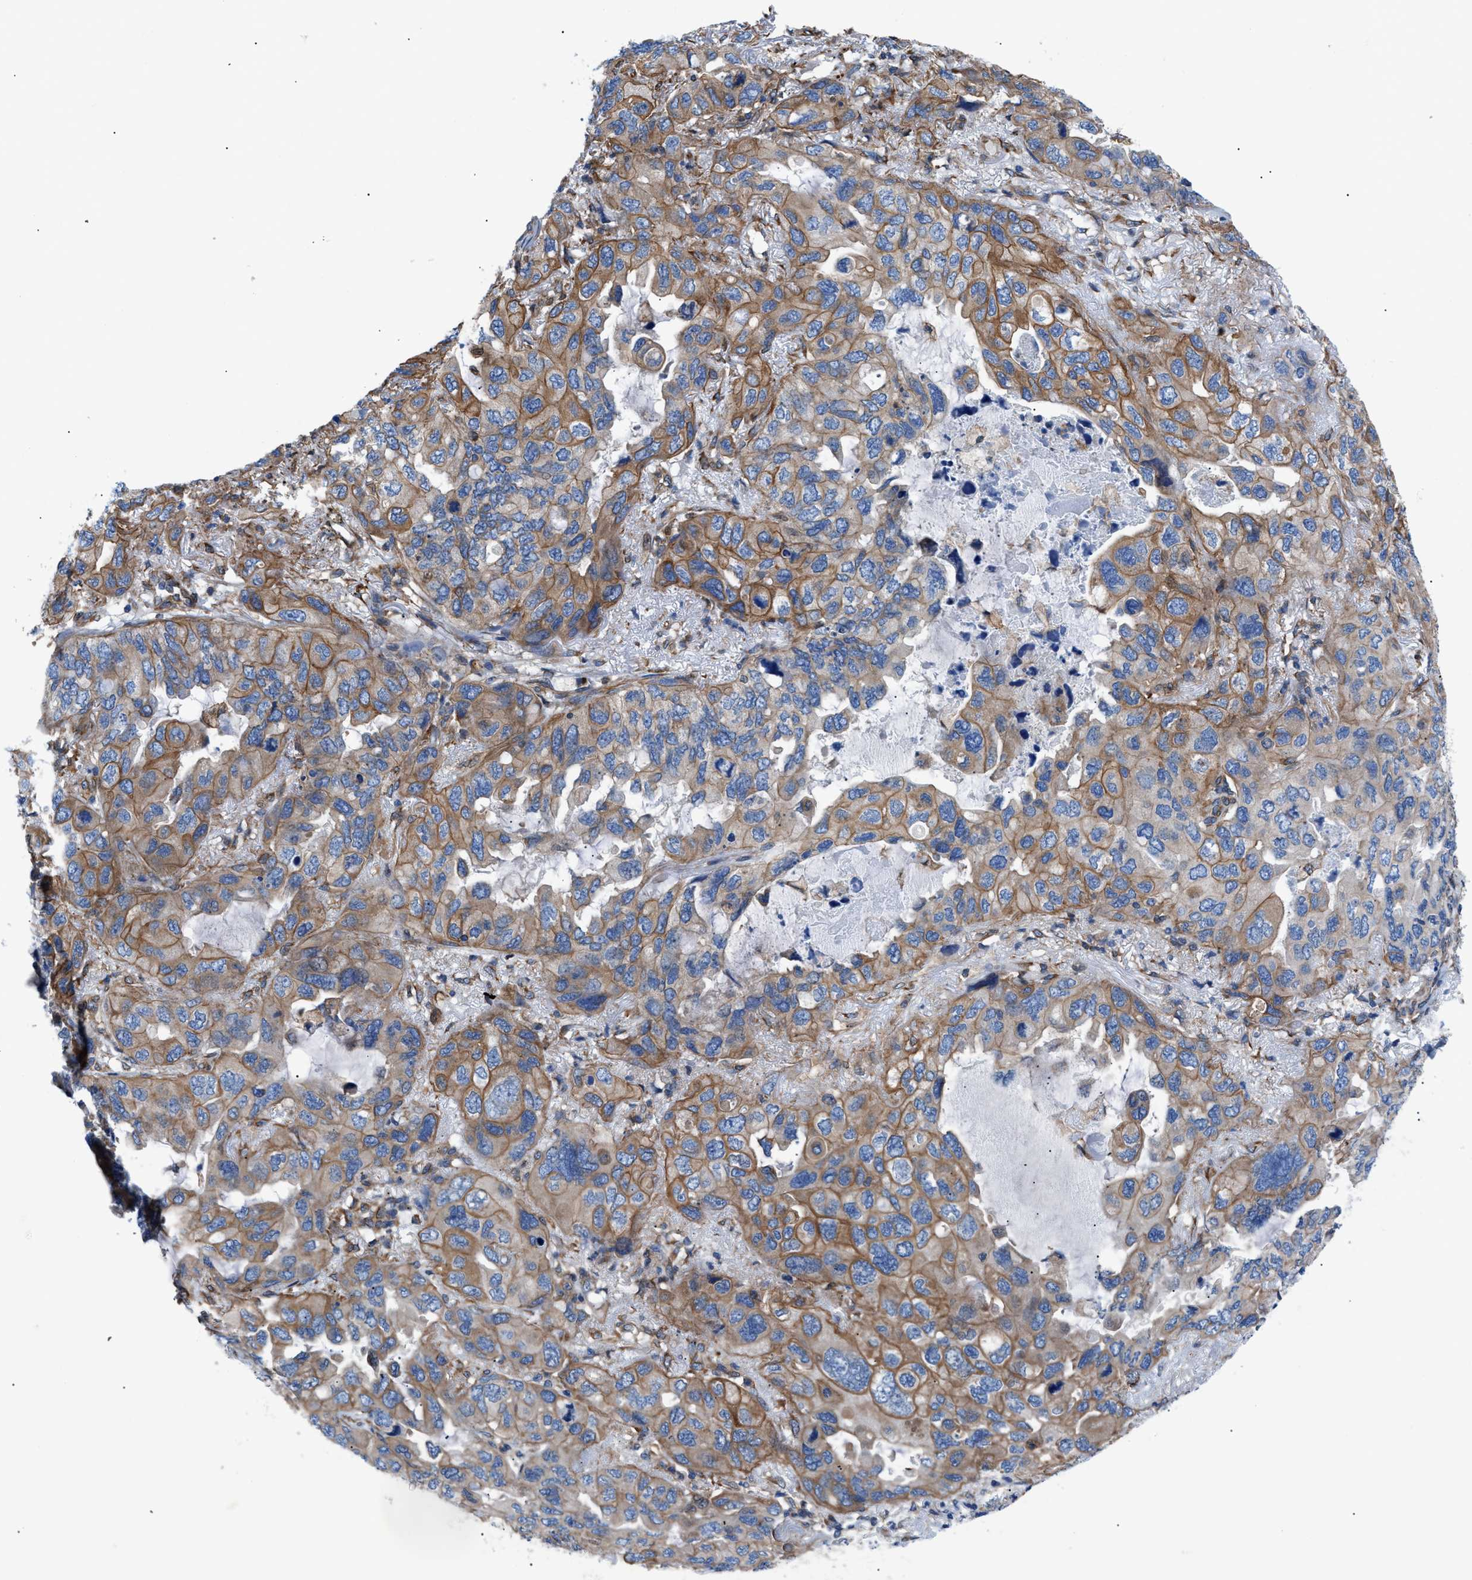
{"staining": {"intensity": "moderate", "quantity": ">75%", "location": "cytoplasmic/membranous"}, "tissue": "lung cancer", "cell_type": "Tumor cells", "image_type": "cancer", "snomed": [{"axis": "morphology", "description": "Squamous cell carcinoma, NOS"}, {"axis": "topography", "description": "Lung"}], "caption": "High-magnification brightfield microscopy of lung cancer (squamous cell carcinoma) stained with DAB (3,3'-diaminobenzidine) (brown) and counterstained with hematoxylin (blue). tumor cells exhibit moderate cytoplasmic/membranous expression is identified in about>75% of cells.", "gene": "DMAC1", "patient": {"sex": "female", "age": 73}}